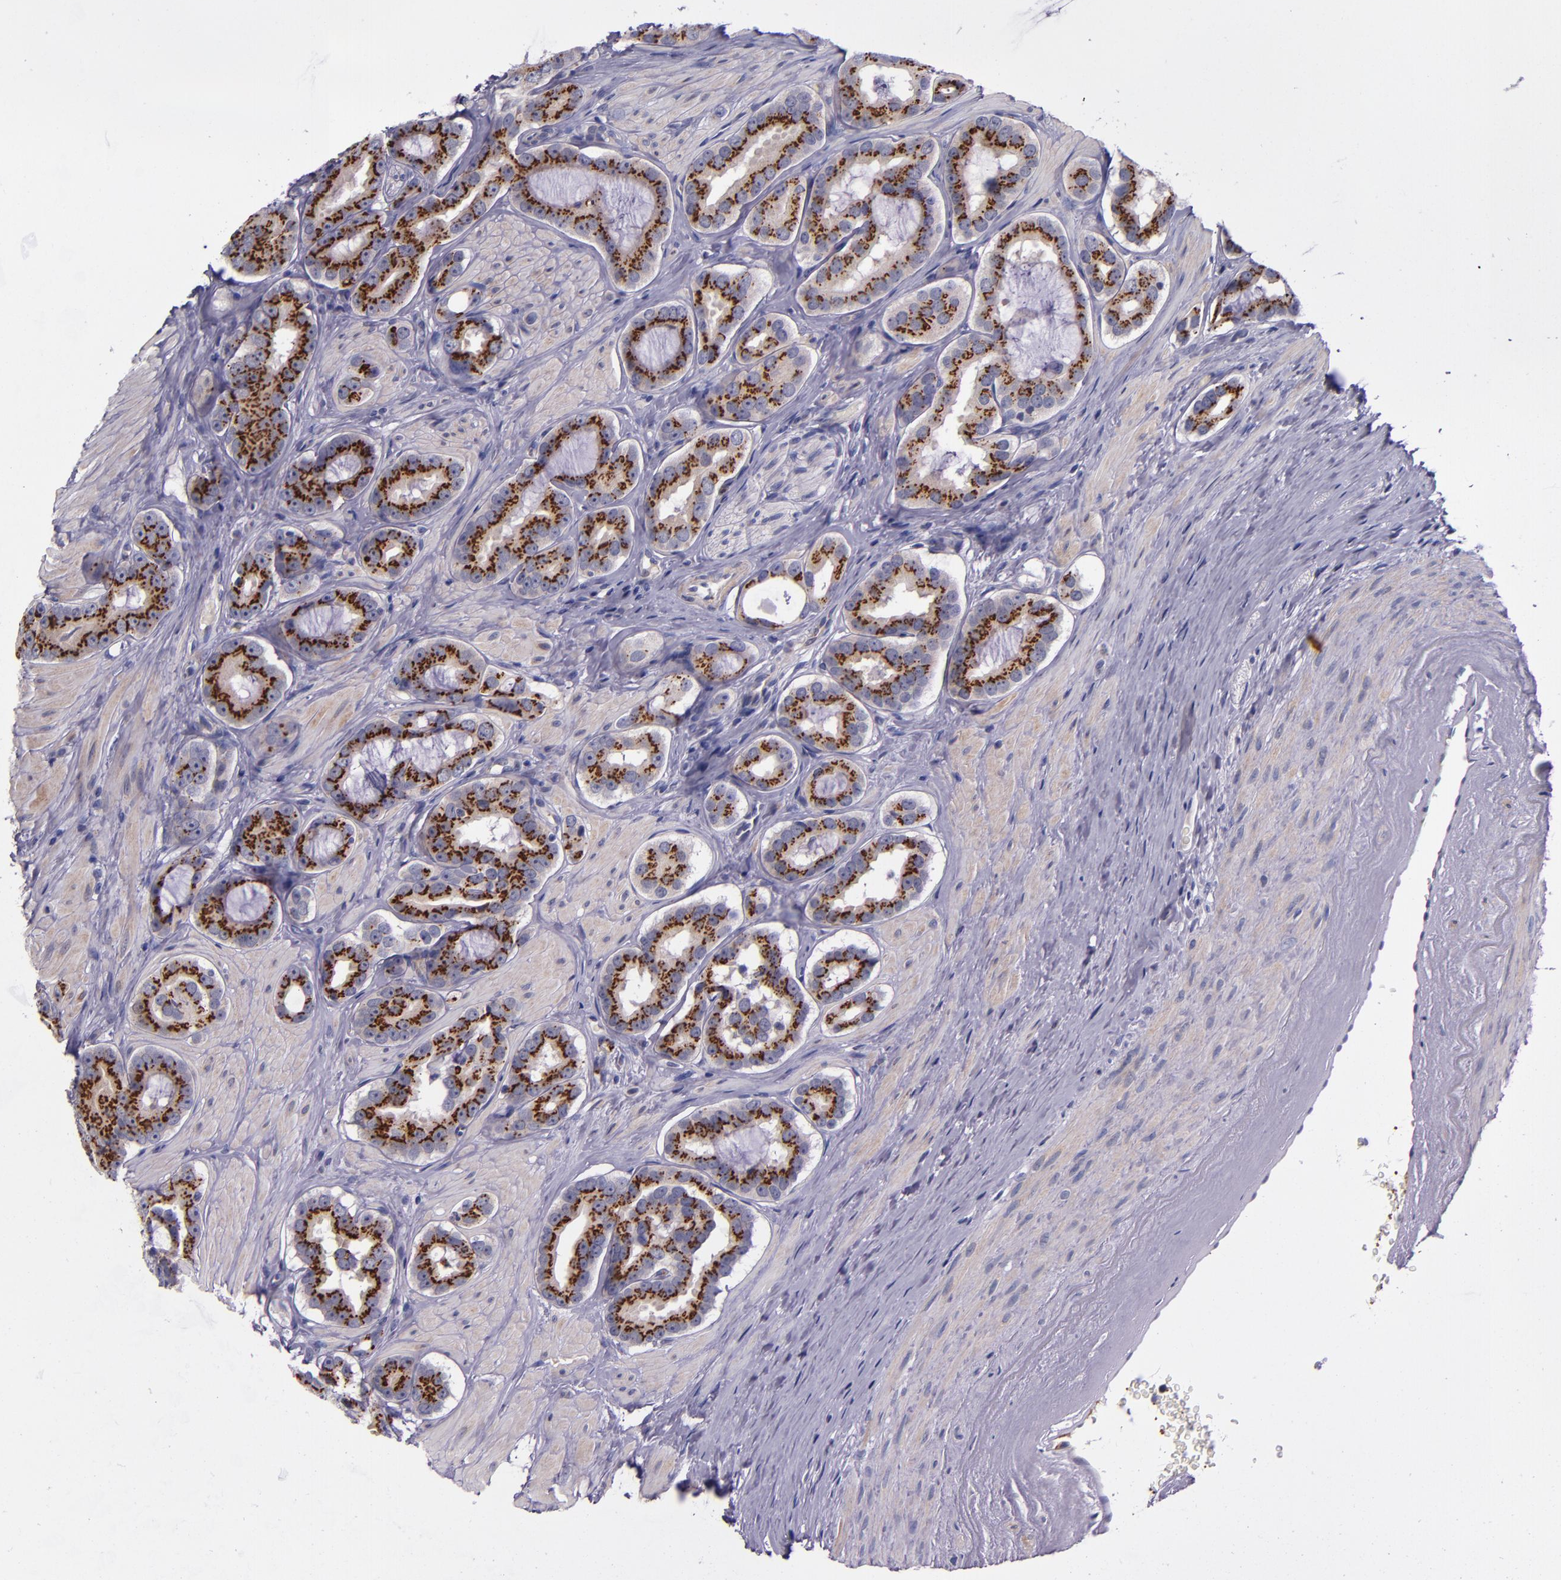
{"staining": {"intensity": "strong", "quantity": ">75%", "location": "cytoplasmic/membranous"}, "tissue": "prostate cancer", "cell_type": "Tumor cells", "image_type": "cancer", "snomed": [{"axis": "morphology", "description": "Adenocarcinoma, Low grade"}, {"axis": "topography", "description": "Prostate"}], "caption": "Immunohistochemical staining of prostate adenocarcinoma (low-grade) displays high levels of strong cytoplasmic/membranous staining in approximately >75% of tumor cells.", "gene": "RAB41", "patient": {"sex": "male", "age": 59}}